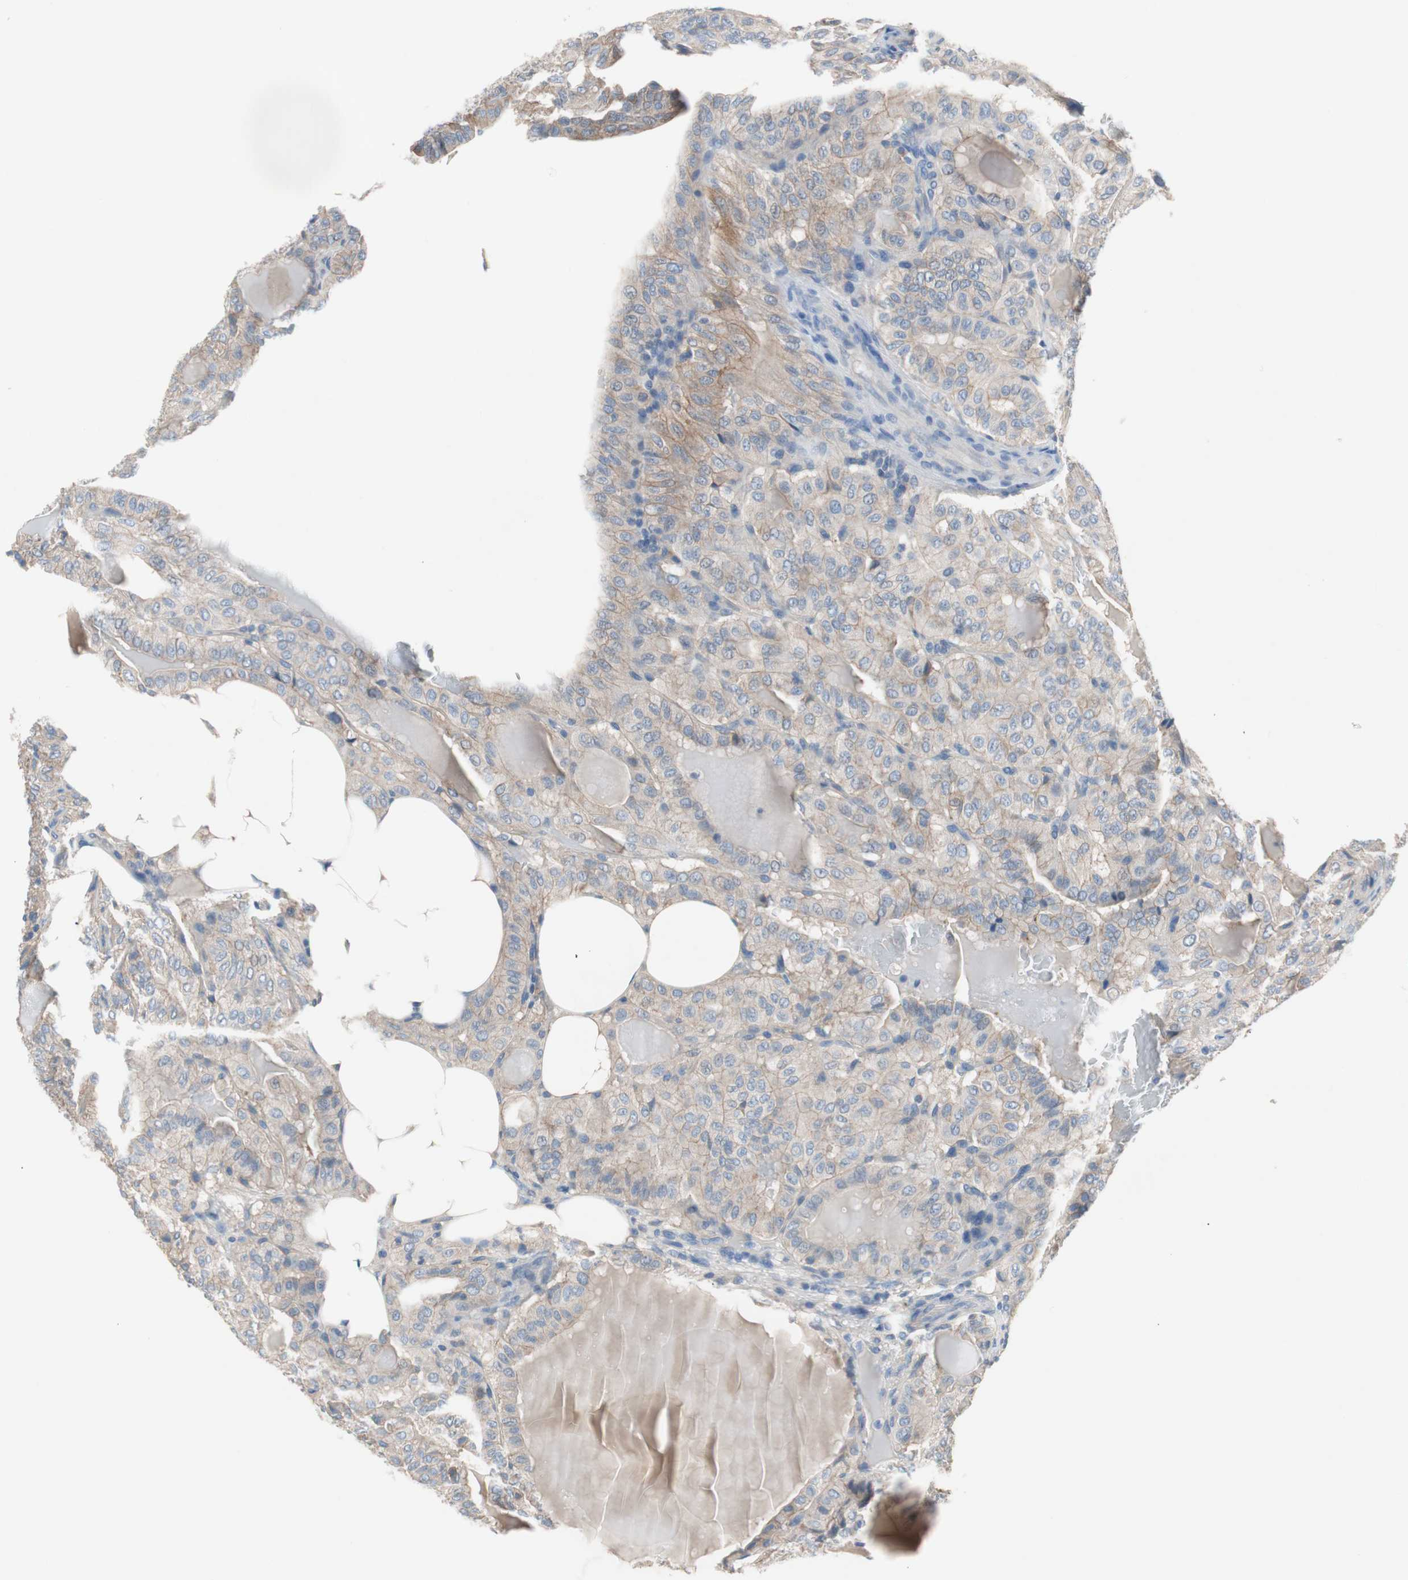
{"staining": {"intensity": "weak", "quantity": "<25%", "location": "cytoplasmic/membranous"}, "tissue": "thyroid cancer", "cell_type": "Tumor cells", "image_type": "cancer", "snomed": [{"axis": "morphology", "description": "Papillary adenocarcinoma, NOS"}, {"axis": "topography", "description": "Thyroid gland"}], "caption": "The micrograph displays no significant positivity in tumor cells of papillary adenocarcinoma (thyroid).", "gene": "GLUL", "patient": {"sex": "male", "age": 77}}